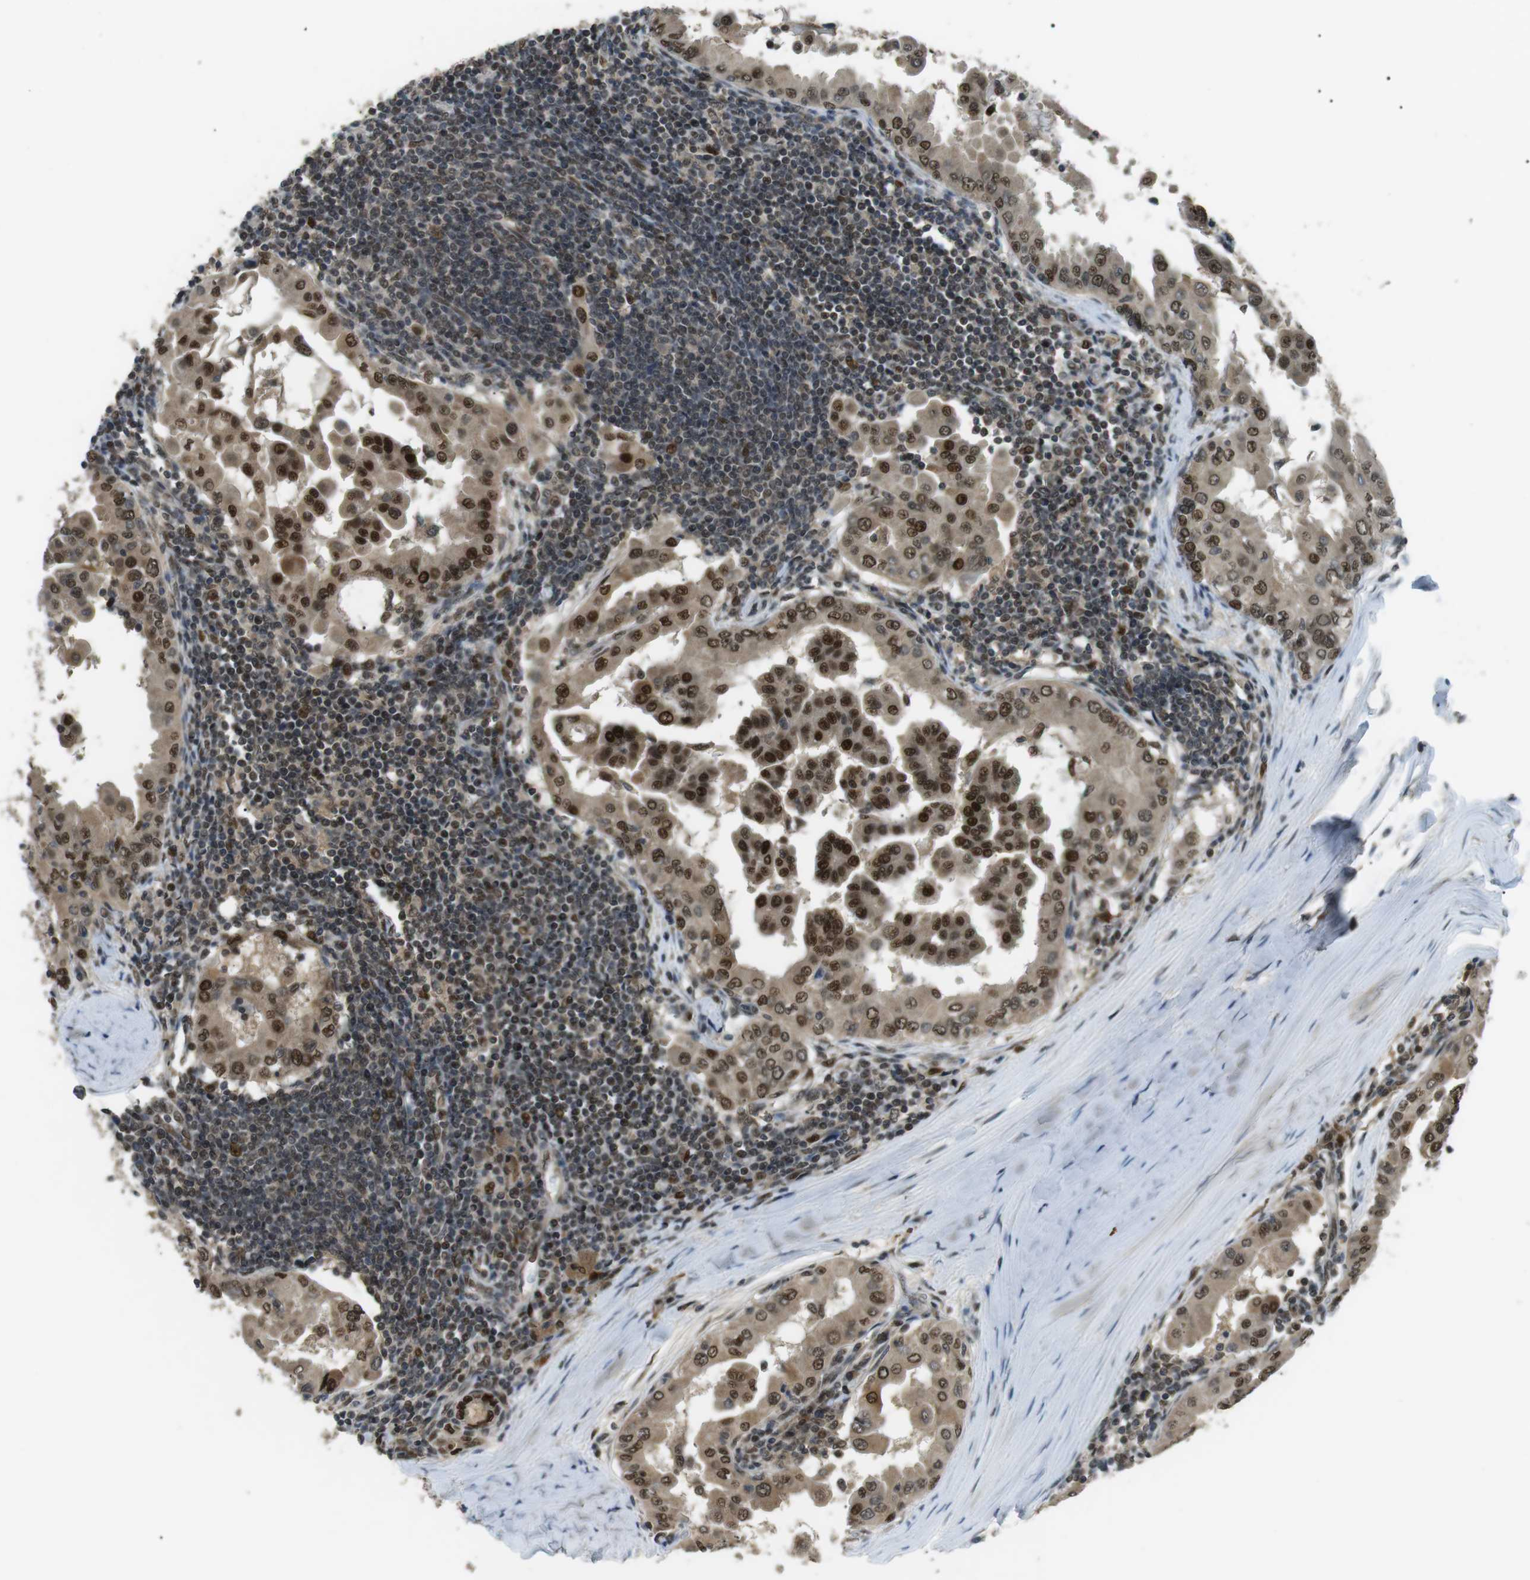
{"staining": {"intensity": "strong", "quantity": ">75%", "location": "nuclear"}, "tissue": "thyroid cancer", "cell_type": "Tumor cells", "image_type": "cancer", "snomed": [{"axis": "morphology", "description": "Papillary adenocarcinoma, NOS"}, {"axis": "topography", "description": "Thyroid gland"}], "caption": "Immunohistochemistry (IHC) (DAB) staining of thyroid cancer reveals strong nuclear protein staining in approximately >75% of tumor cells. The staining was performed using DAB (3,3'-diaminobenzidine) to visualize the protein expression in brown, while the nuclei were stained in blue with hematoxylin (Magnification: 20x).", "gene": "ORAI3", "patient": {"sex": "male", "age": 33}}